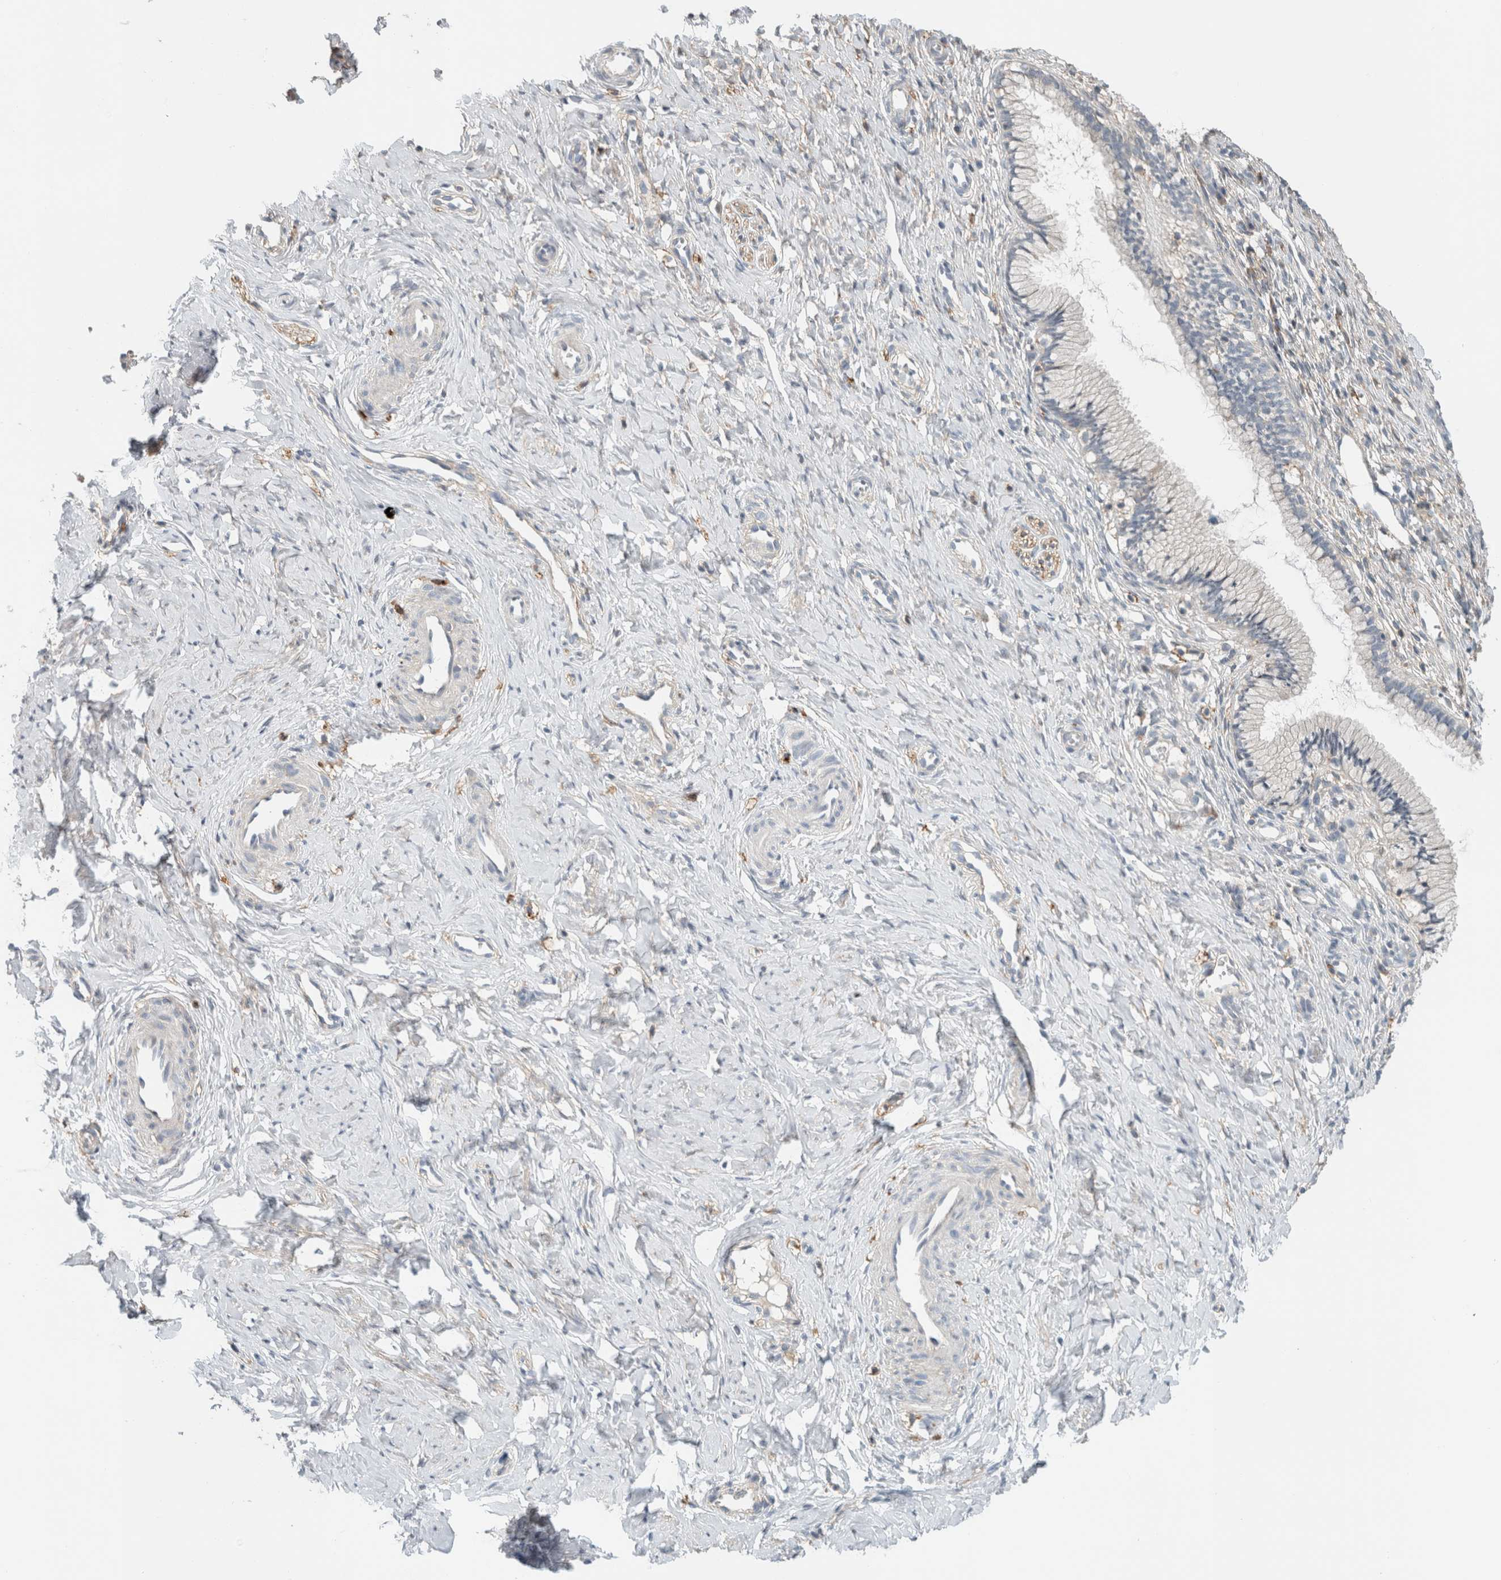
{"staining": {"intensity": "negative", "quantity": "none", "location": "none"}, "tissue": "cervix", "cell_type": "Glandular cells", "image_type": "normal", "snomed": [{"axis": "morphology", "description": "Normal tissue, NOS"}, {"axis": "topography", "description": "Cervix"}], "caption": "Immunohistochemistry of unremarkable human cervix exhibits no positivity in glandular cells. Nuclei are stained in blue.", "gene": "ERCC6L2", "patient": {"sex": "female", "age": 27}}